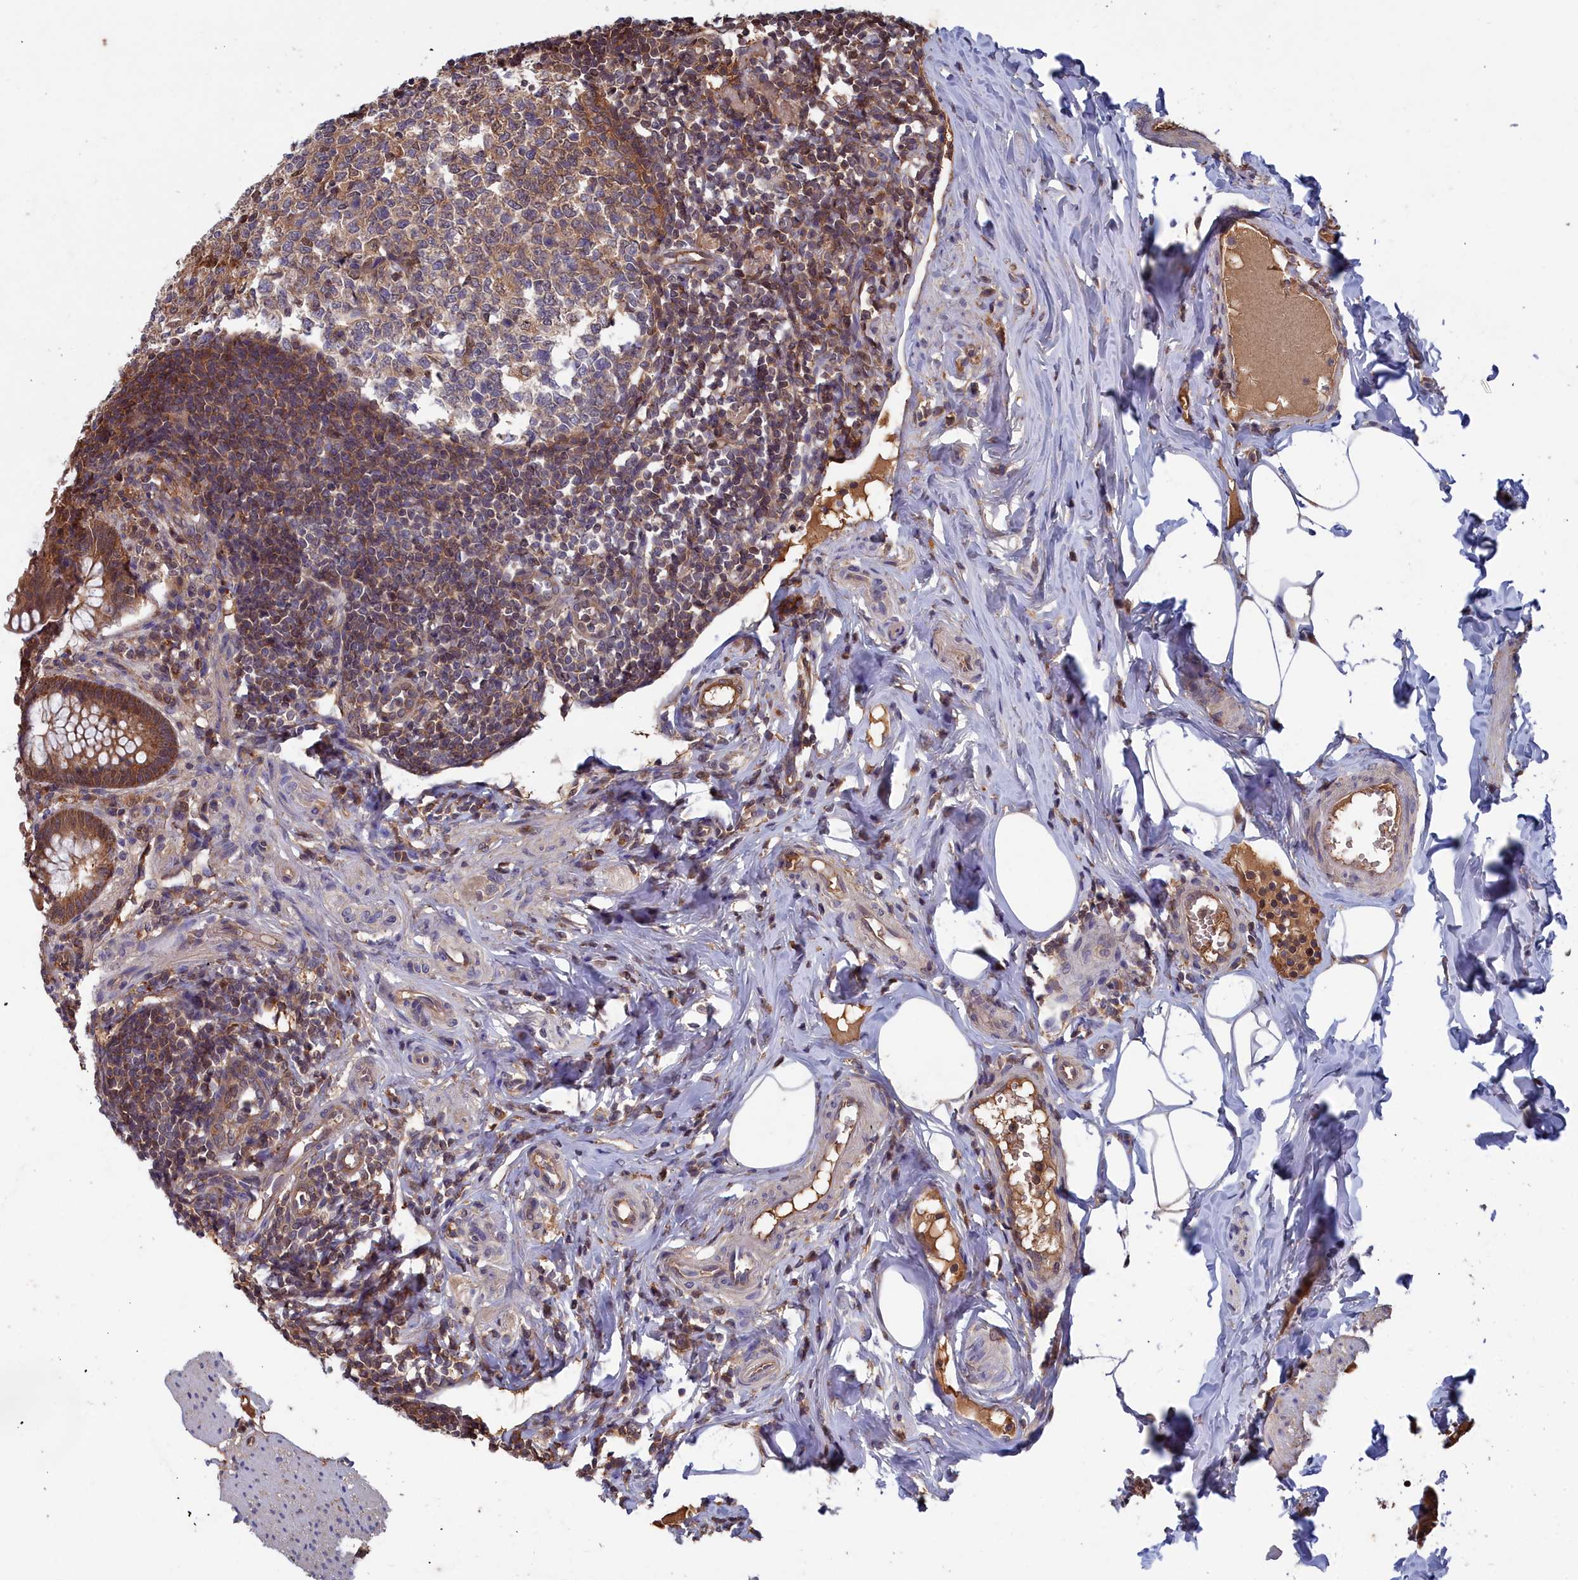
{"staining": {"intensity": "moderate", "quantity": ">75%", "location": "cytoplasmic/membranous"}, "tissue": "appendix", "cell_type": "Glandular cells", "image_type": "normal", "snomed": [{"axis": "morphology", "description": "Normal tissue, NOS"}, {"axis": "topography", "description": "Appendix"}], "caption": "Protein analysis of normal appendix exhibits moderate cytoplasmic/membranous expression in approximately >75% of glandular cells.", "gene": "GFRA2", "patient": {"sex": "female", "age": 33}}